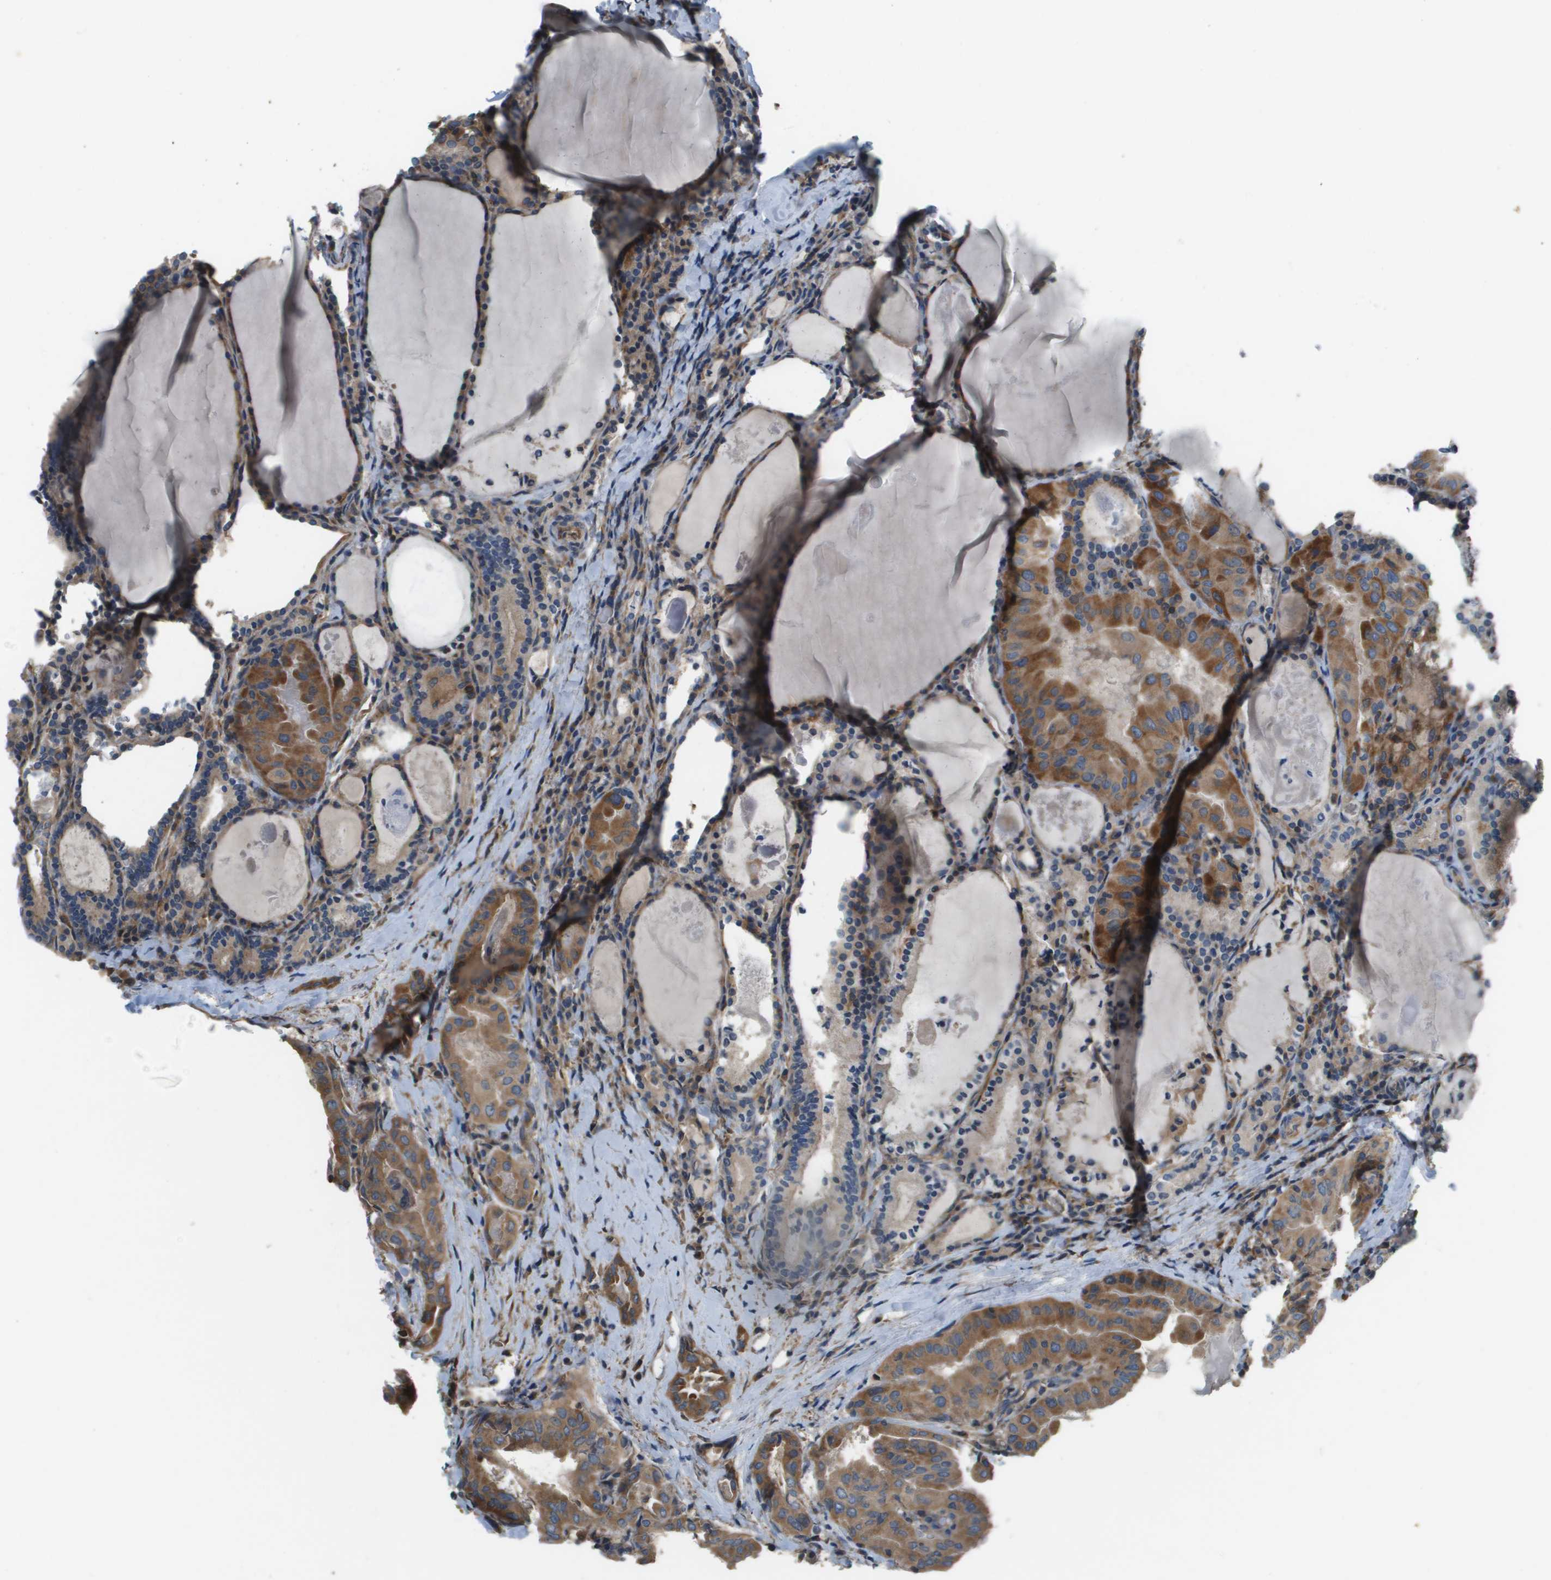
{"staining": {"intensity": "moderate", "quantity": ">75%", "location": "cytoplasmic/membranous"}, "tissue": "thyroid cancer", "cell_type": "Tumor cells", "image_type": "cancer", "snomed": [{"axis": "morphology", "description": "Papillary adenocarcinoma, NOS"}, {"axis": "topography", "description": "Thyroid gland"}], "caption": "Immunohistochemistry photomicrograph of papillary adenocarcinoma (thyroid) stained for a protein (brown), which displays medium levels of moderate cytoplasmic/membranous staining in about >75% of tumor cells.", "gene": "SAMSN1", "patient": {"sex": "female", "age": 42}}